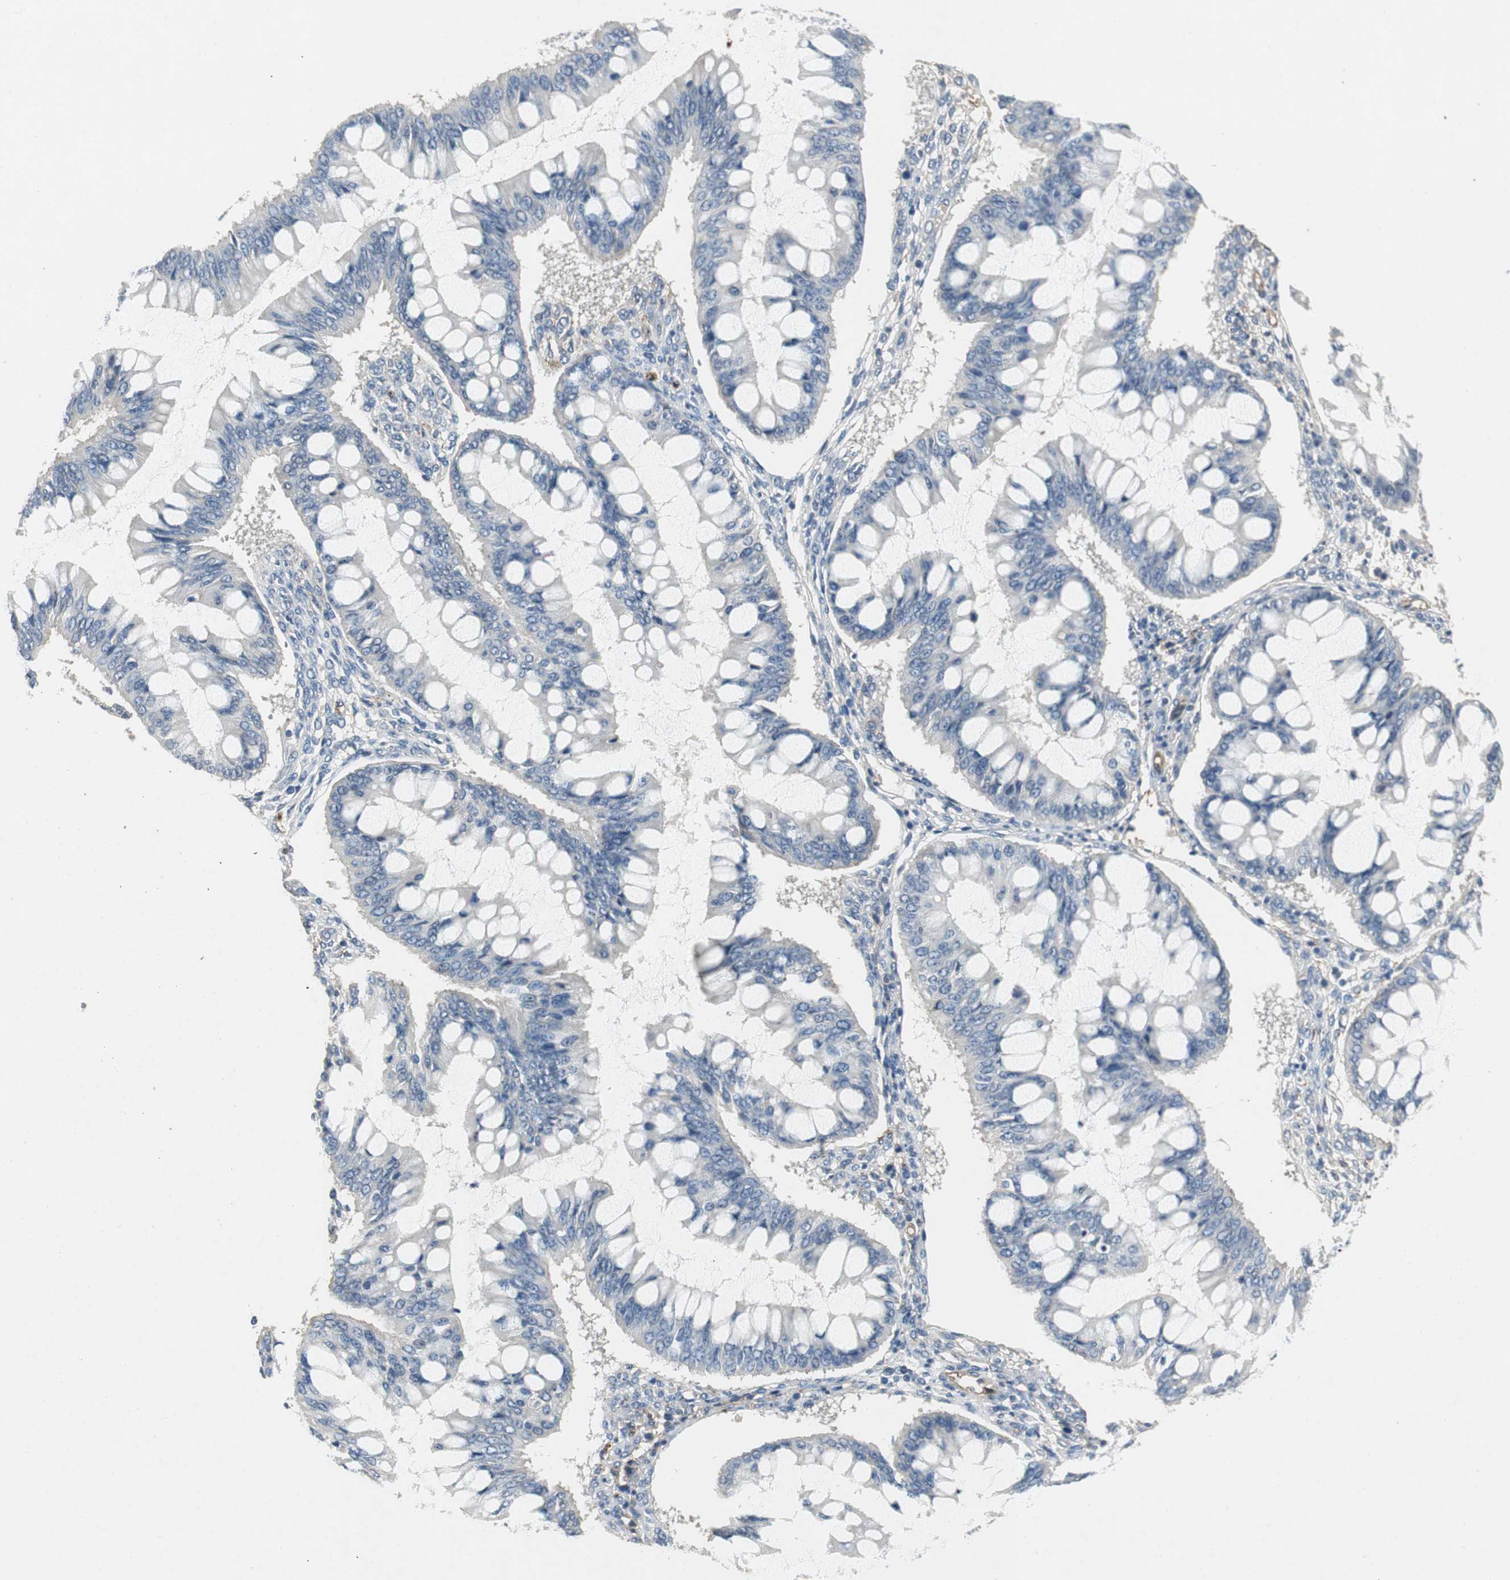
{"staining": {"intensity": "negative", "quantity": "none", "location": "none"}, "tissue": "ovarian cancer", "cell_type": "Tumor cells", "image_type": "cancer", "snomed": [{"axis": "morphology", "description": "Cystadenocarcinoma, mucinous, NOS"}, {"axis": "topography", "description": "Ovary"}], "caption": "Tumor cells show no significant expression in ovarian cancer.", "gene": "ALPL", "patient": {"sex": "female", "age": 73}}